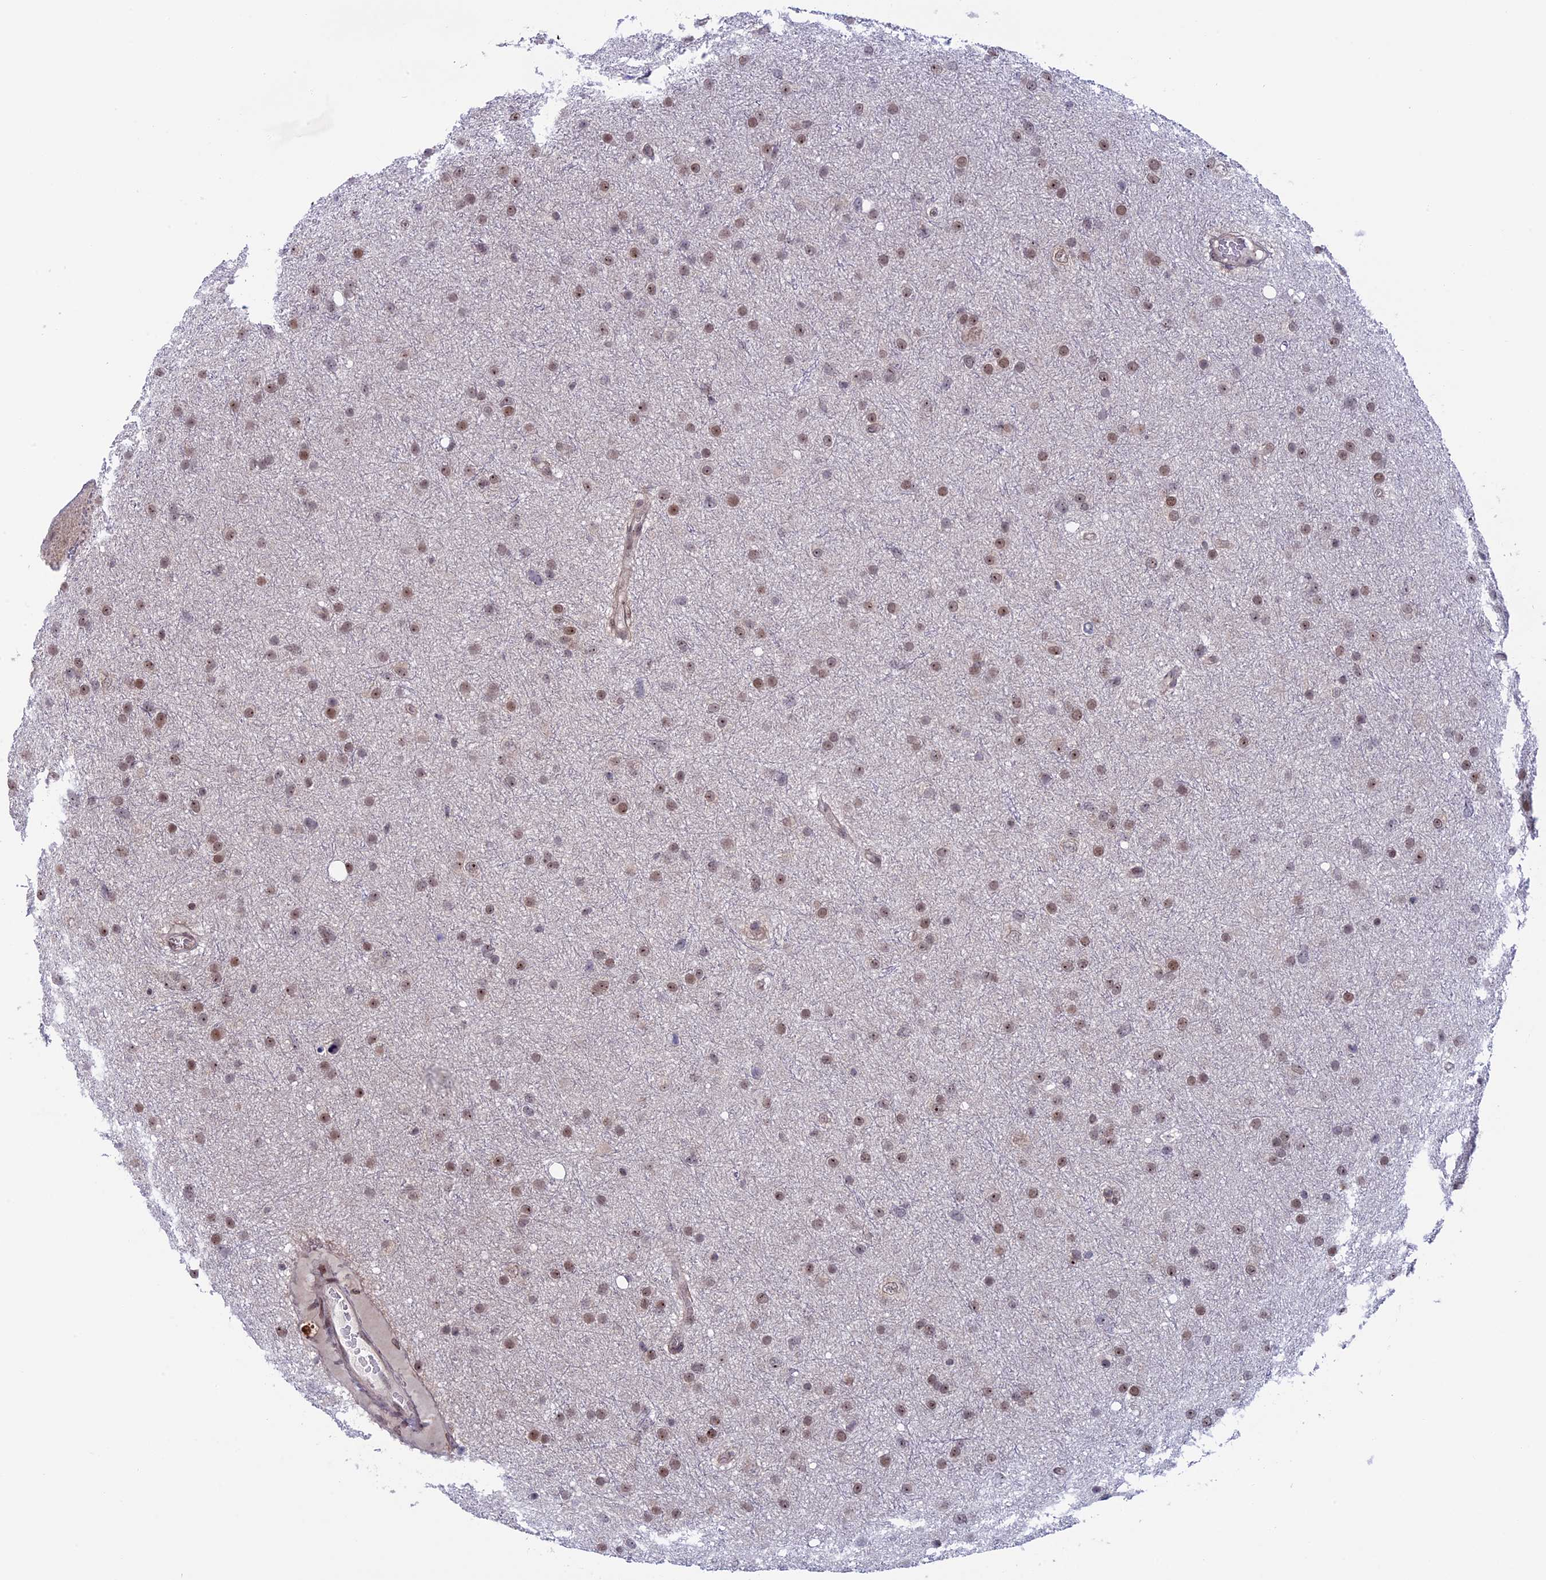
{"staining": {"intensity": "weak", "quantity": ">75%", "location": "nuclear"}, "tissue": "glioma", "cell_type": "Tumor cells", "image_type": "cancer", "snomed": [{"axis": "morphology", "description": "Glioma, malignant, Low grade"}, {"axis": "topography", "description": "Cerebral cortex"}], "caption": "High-power microscopy captured an immunohistochemistry (IHC) image of malignant glioma (low-grade), revealing weak nuclear expression in approximately >75% of tumor cells.", "gene": "CCDC86", "patient": {"sex": "female", "age": 39}}